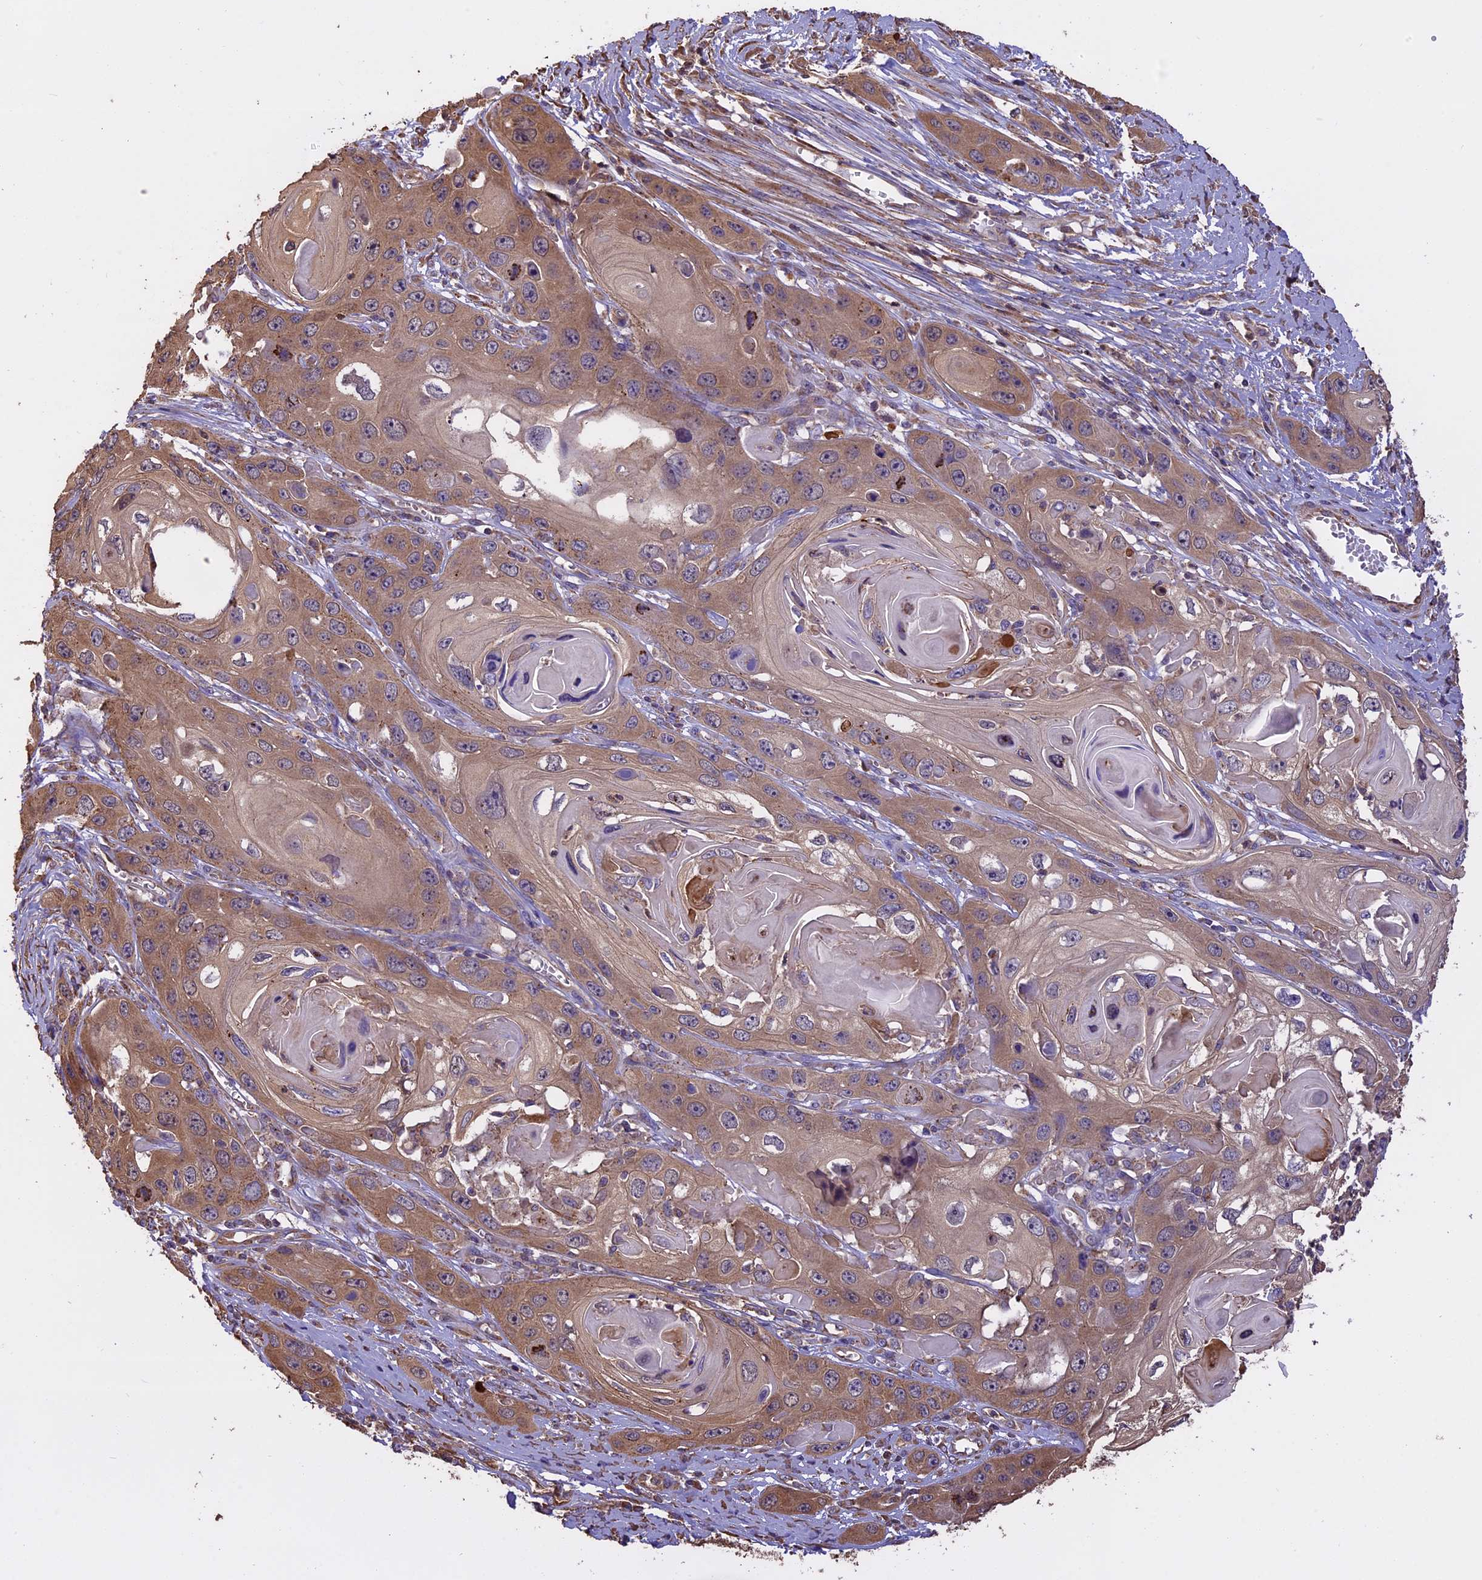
{"staining": {"intensity": "moderate", "quantity": ">75%", "location": "cytoplasmic/membranous"}, "tissue": "skin cancer", "cell_type": "Tumor cells", "image_type": "cancer", "snomed": [{"axis": "morphology", "description": "Squamous cell carcinoma, NOS"}, {"axis": "topography", "description": "Skin"}], "caption": "Protein analysis of skin squamous cell carcinoma tissue shows moderate cytoplasmic/membranous expression in about >75% of tumor cells. Ihc stains the protein of interest in brown and the nuclei are stained blue.", "gene": "CHMP2A", "patient": {"sex": "male", "age": 55}}